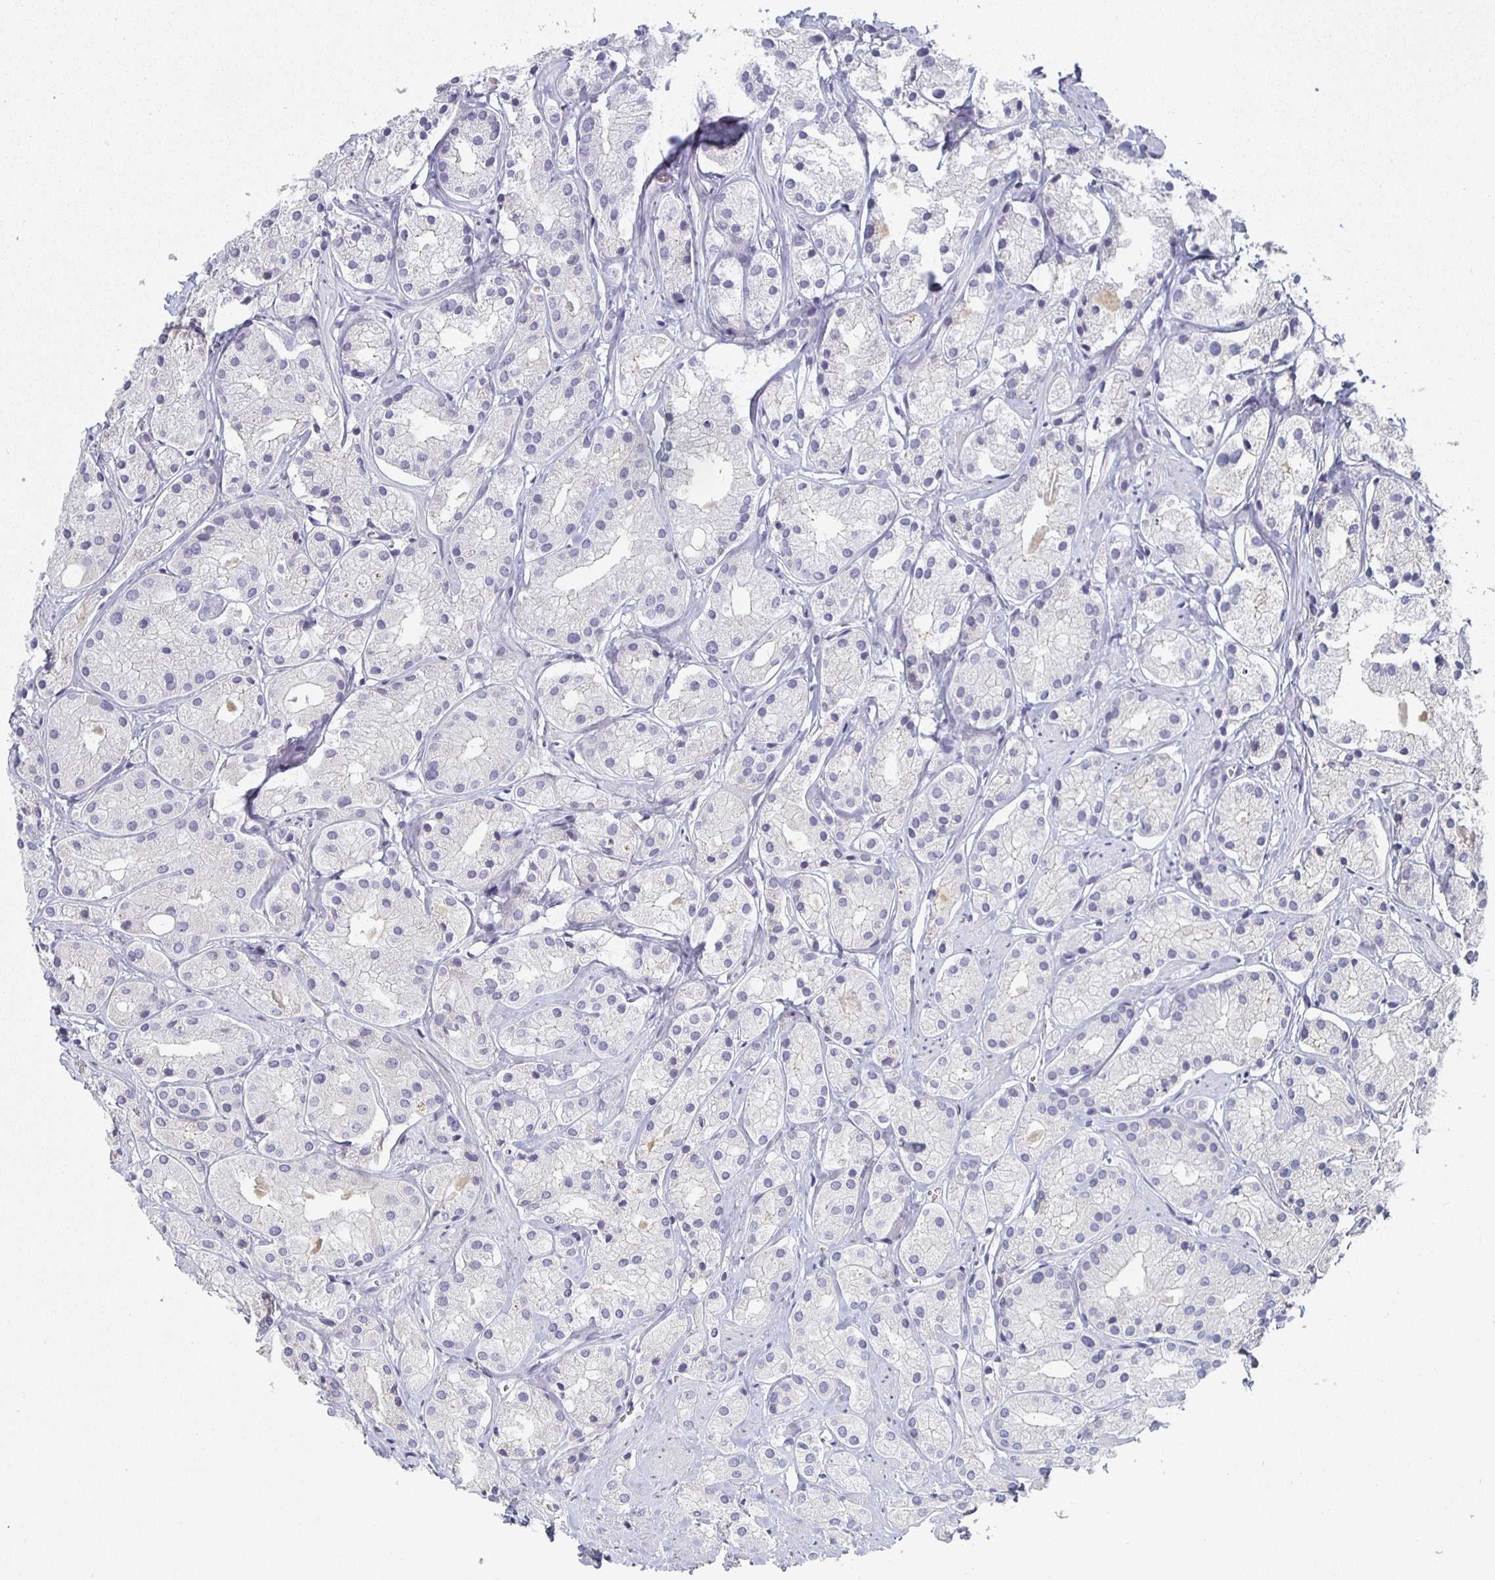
{"staining": {"intensity": "negative", "quantity": "none", "location": "none"}, "tissue": "prostate cancer", "cell_type": "Tumor cells", "image_type": "cancer", "snomed": [{"axis": "morphology", "description": "Adenocarcinoma, Low grade"}, {"axis": "topography", "description": "Prostate"}], "caption": "Protein analysis of prostate cancer (adenocarcinoma (low-grade)) displays no significant positivity in tumor cells.", "gene": "CTHRC1", "patient": {"sex": "male", "age": 69}}